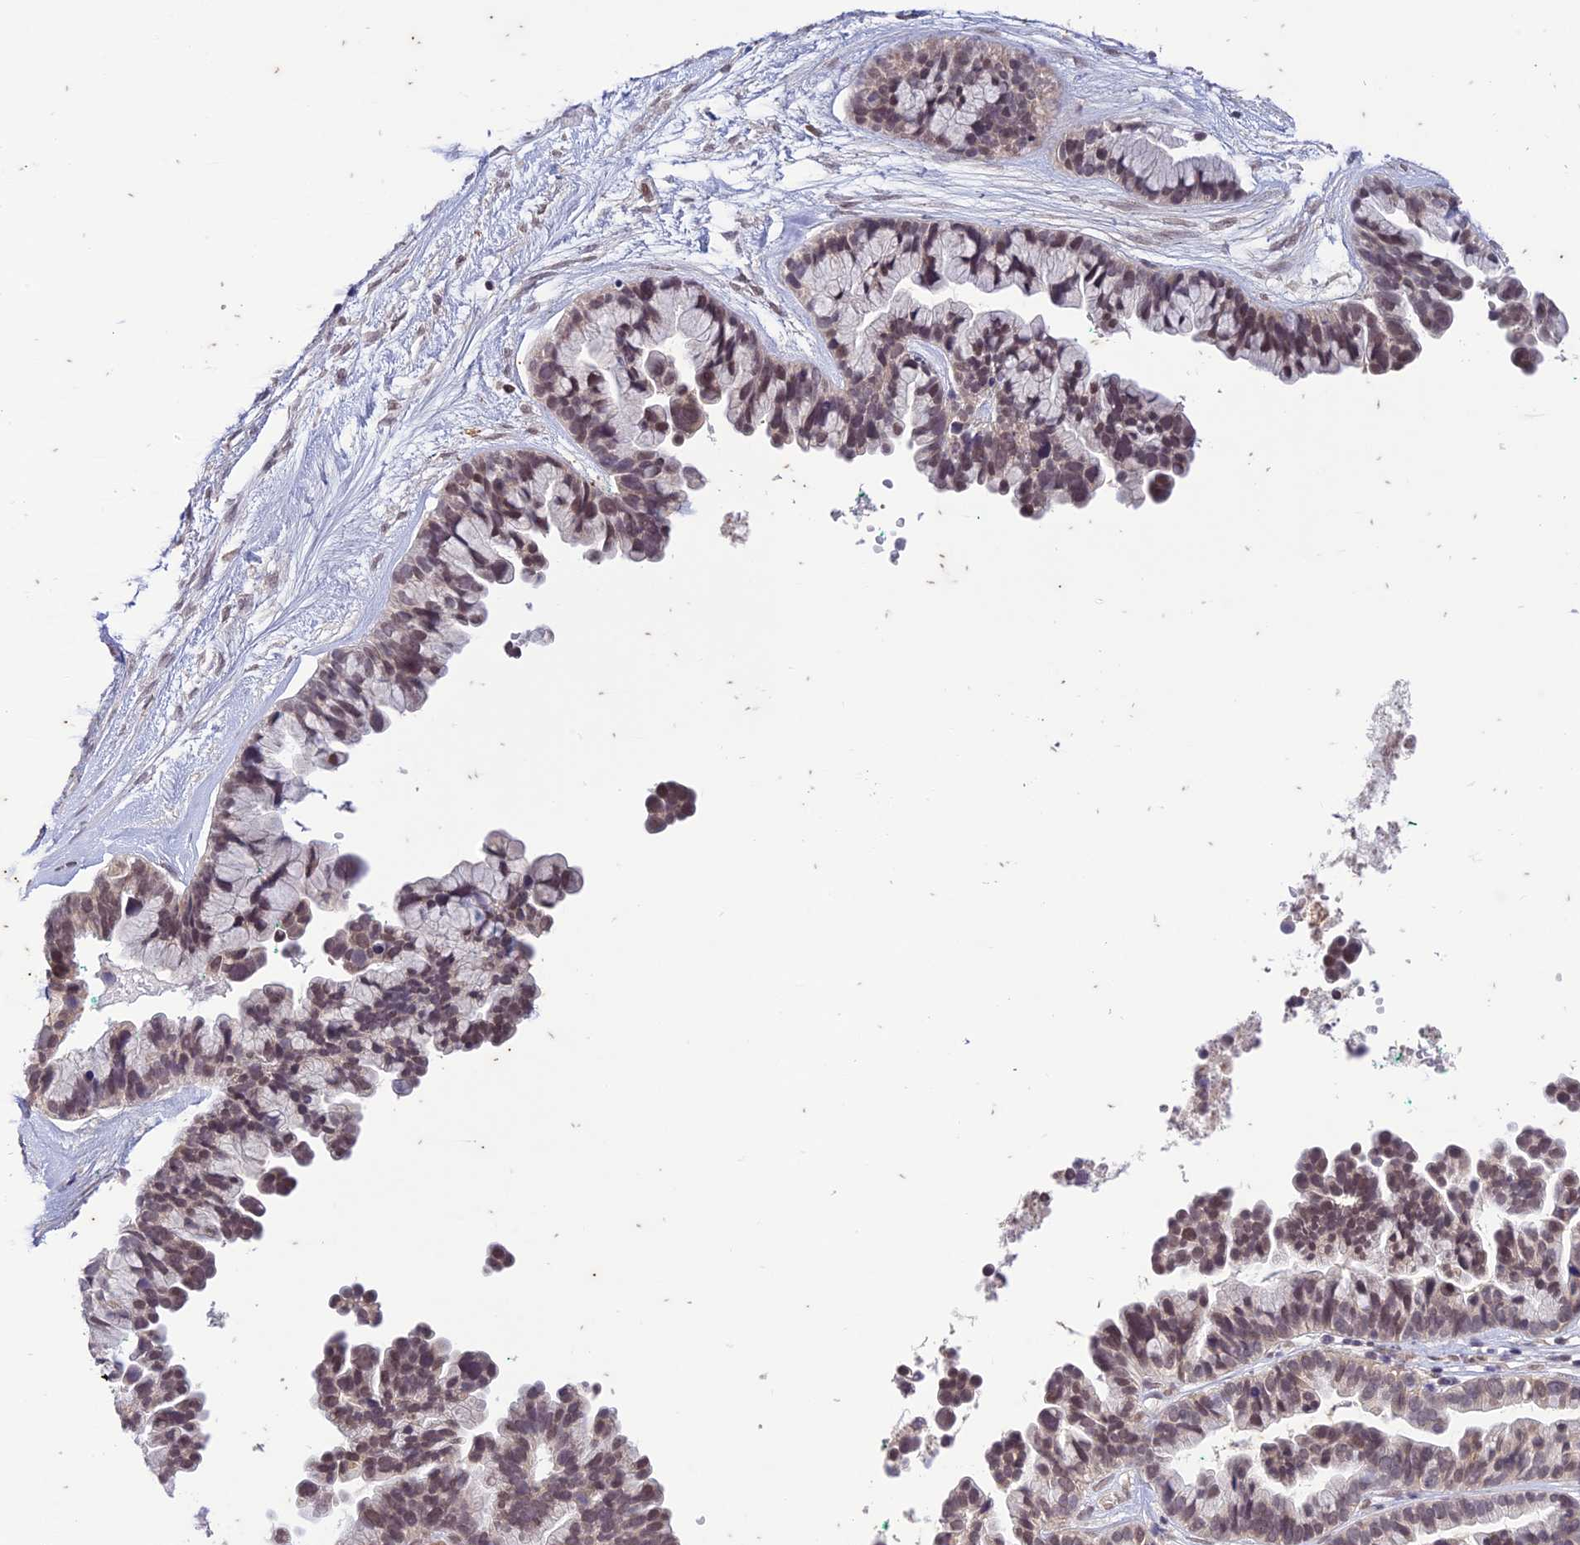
{"staining": {"intensity": "weak", "quantity": ">75%", "location": "nuclear"}, "tissue": "ovarian cancer", "cell_type": "Tumor cells", "image_type": "cancer", "snomed": [{"axis": "morphology", "description": "Cystadenocarcinoma, serous, NOS"}, {"axis": "topography", "description": "Ovary"}], "caption": "Immunohistochemistry of ovarian cancer shows low levels of weak nuclear expression in about >75% of tumor cells.", "gene": "POP4", "patient": {"sex": "female", "age": 56}}